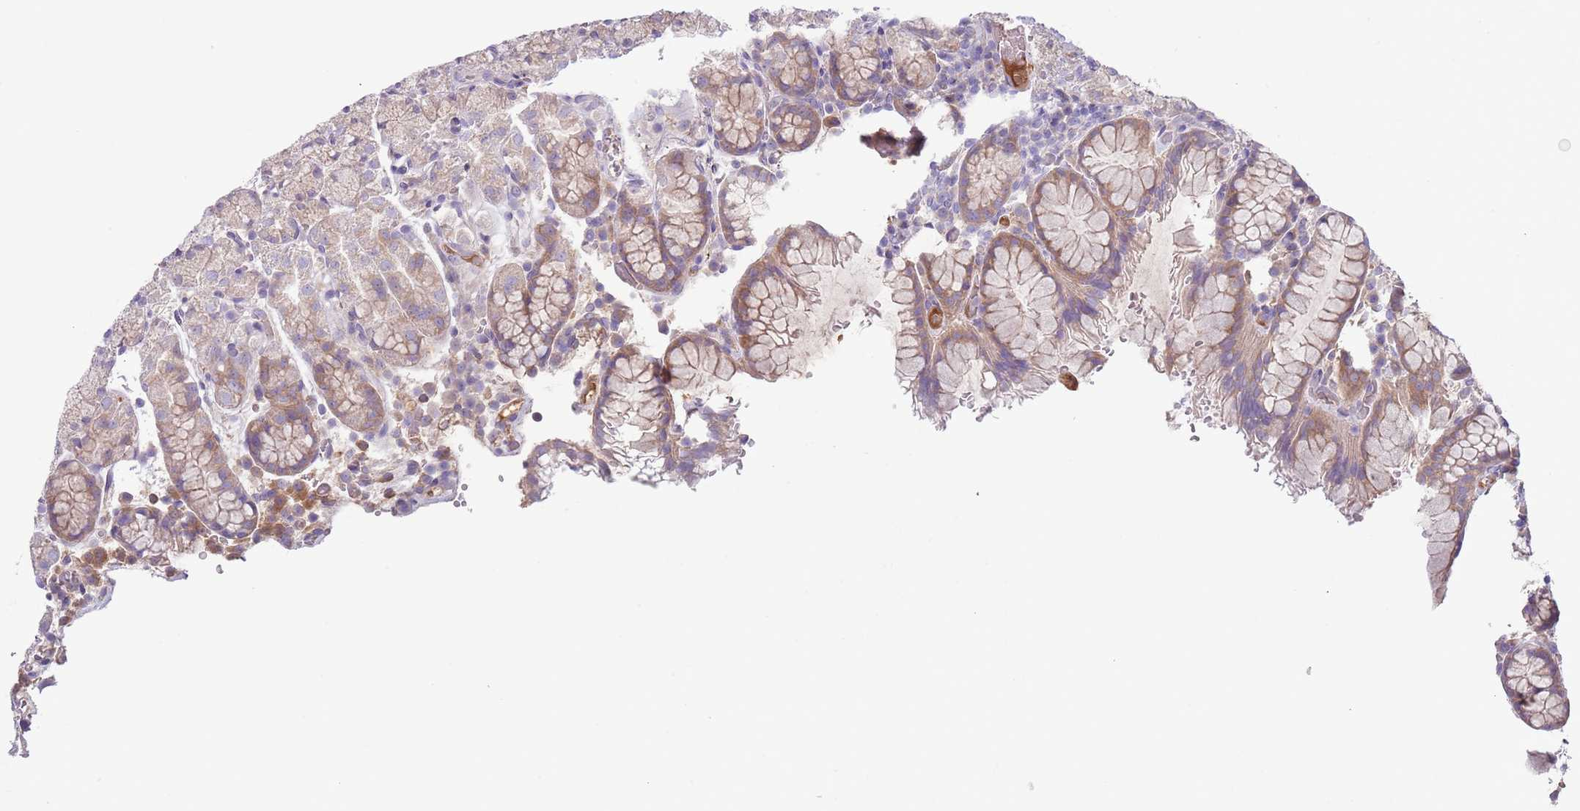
{"staining": {"intensity": "moderate", "quantity": "<25%", "location": "cytoplasmic/membranous"}, "tissue": "stomach", "cell_type": "Glandular cells", "image_type": "normal", "snomed": [{"axis": "morphology", "description": "Normal tissue, NOS"}, {"axis": "topography", "description": "Stomach, upper"}, {"axis": "topography", "description": "Stomach"}], "caption": "Stomach stained with a brown dye displays moderate cytoplasmic/membranous positive staining in about <25% of glandular cells.", "gene": "CFH", "patient": {"sex": "male", "age": 62}}